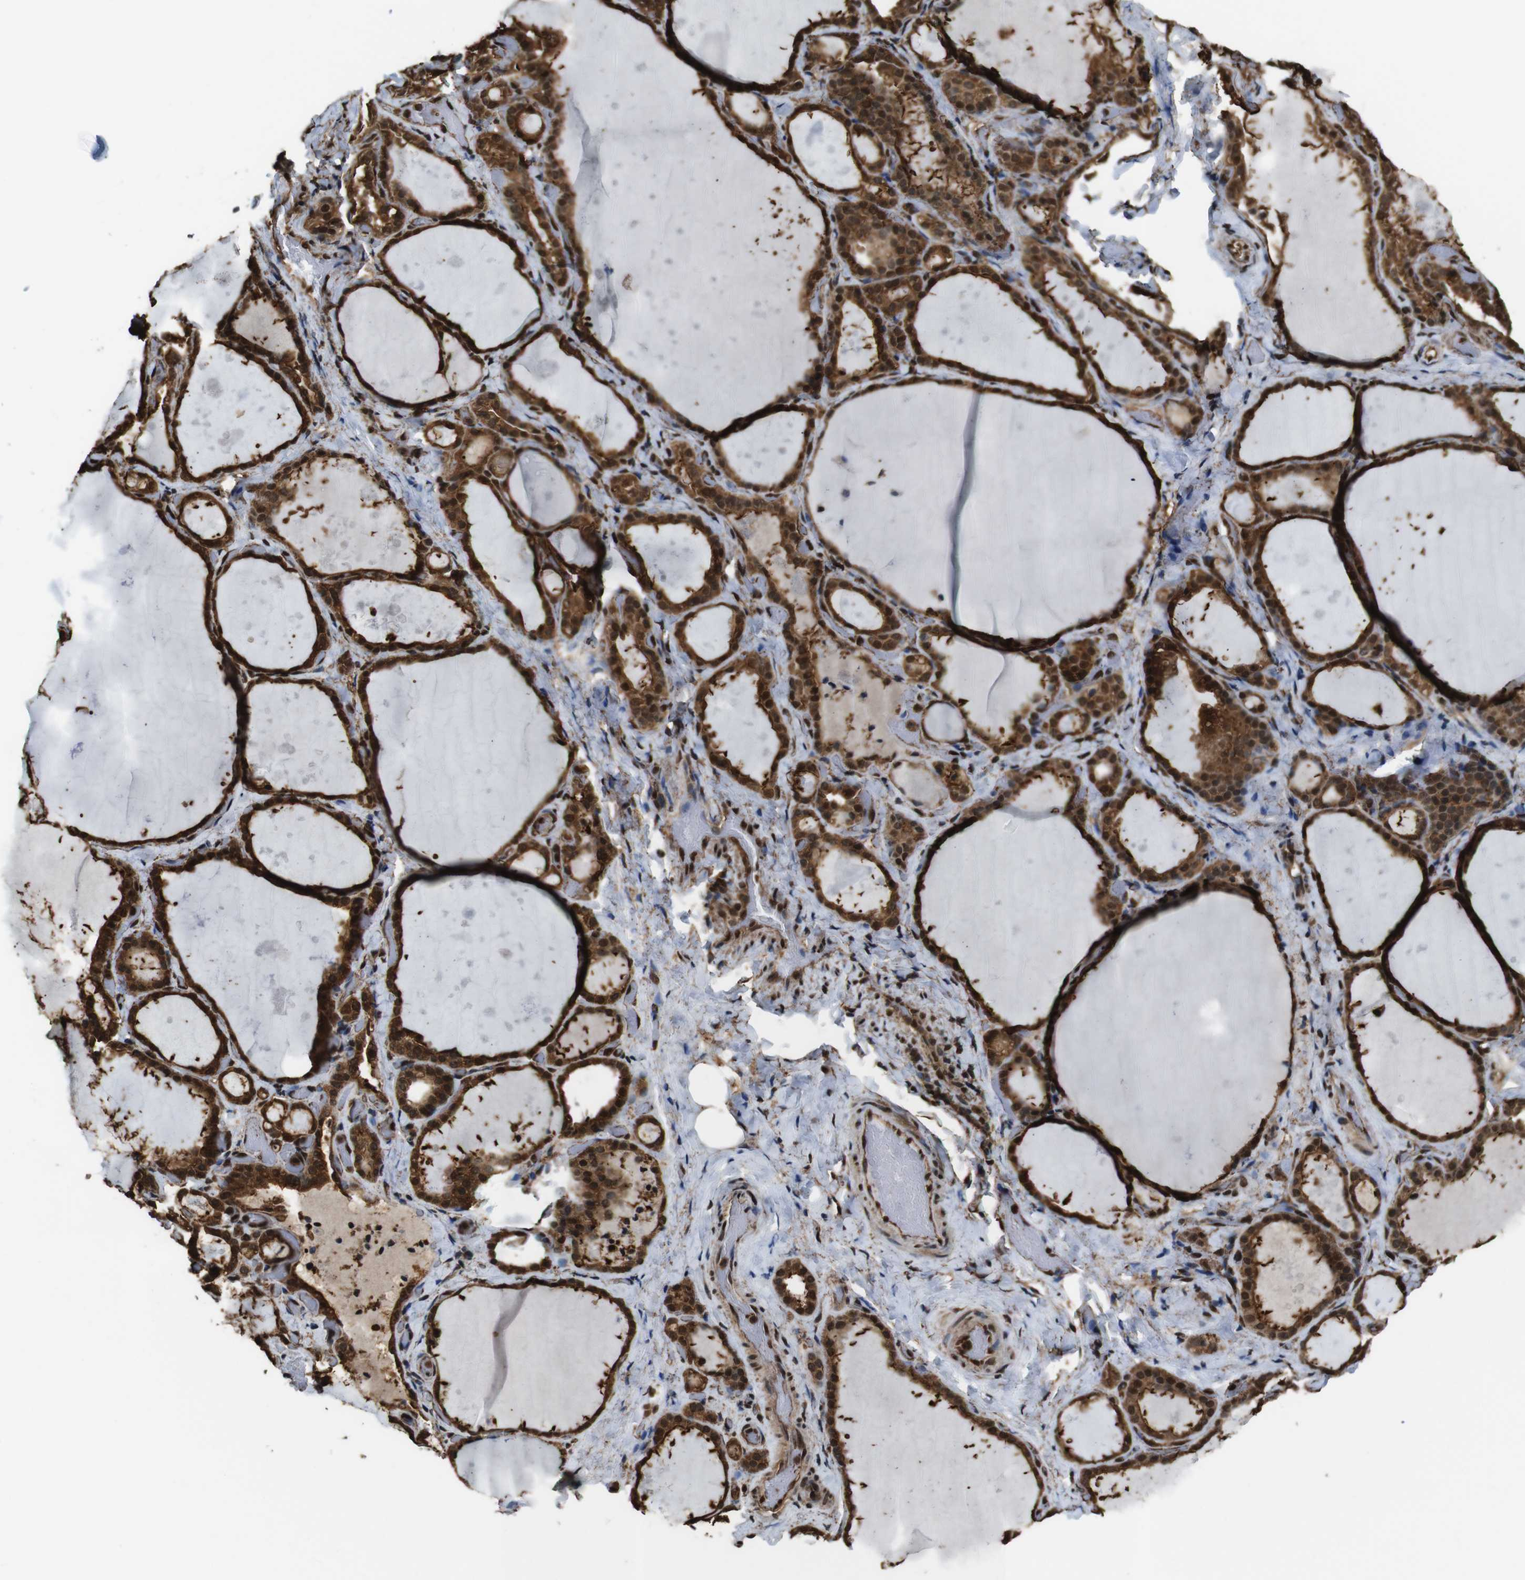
{"staining": {"intensity": "strong", "quantity": ">75%", "location": "cytoplasmic/membranous,nuclear"}, "tissue": "thyroid gland", "cell_type": "Glandular cells", "image_type": "normal", "snomed": [{"axis": "morphology", "description": "Normal tissue, NOS"}, {"axis": "topography", "description": "Thyroid gland"}], "caption": "Protein staining exhibits strong cytoplasmic/membranous,nuclear expression in approximately >75% of glandular cells in normal thyroid gland. The staining was performed using DAB, with brown indicating positive protein expression. Nuclei are stained blue with hematoxylin.", "gene": "VCP", "patient": {"sex": "female", "age": 44}}